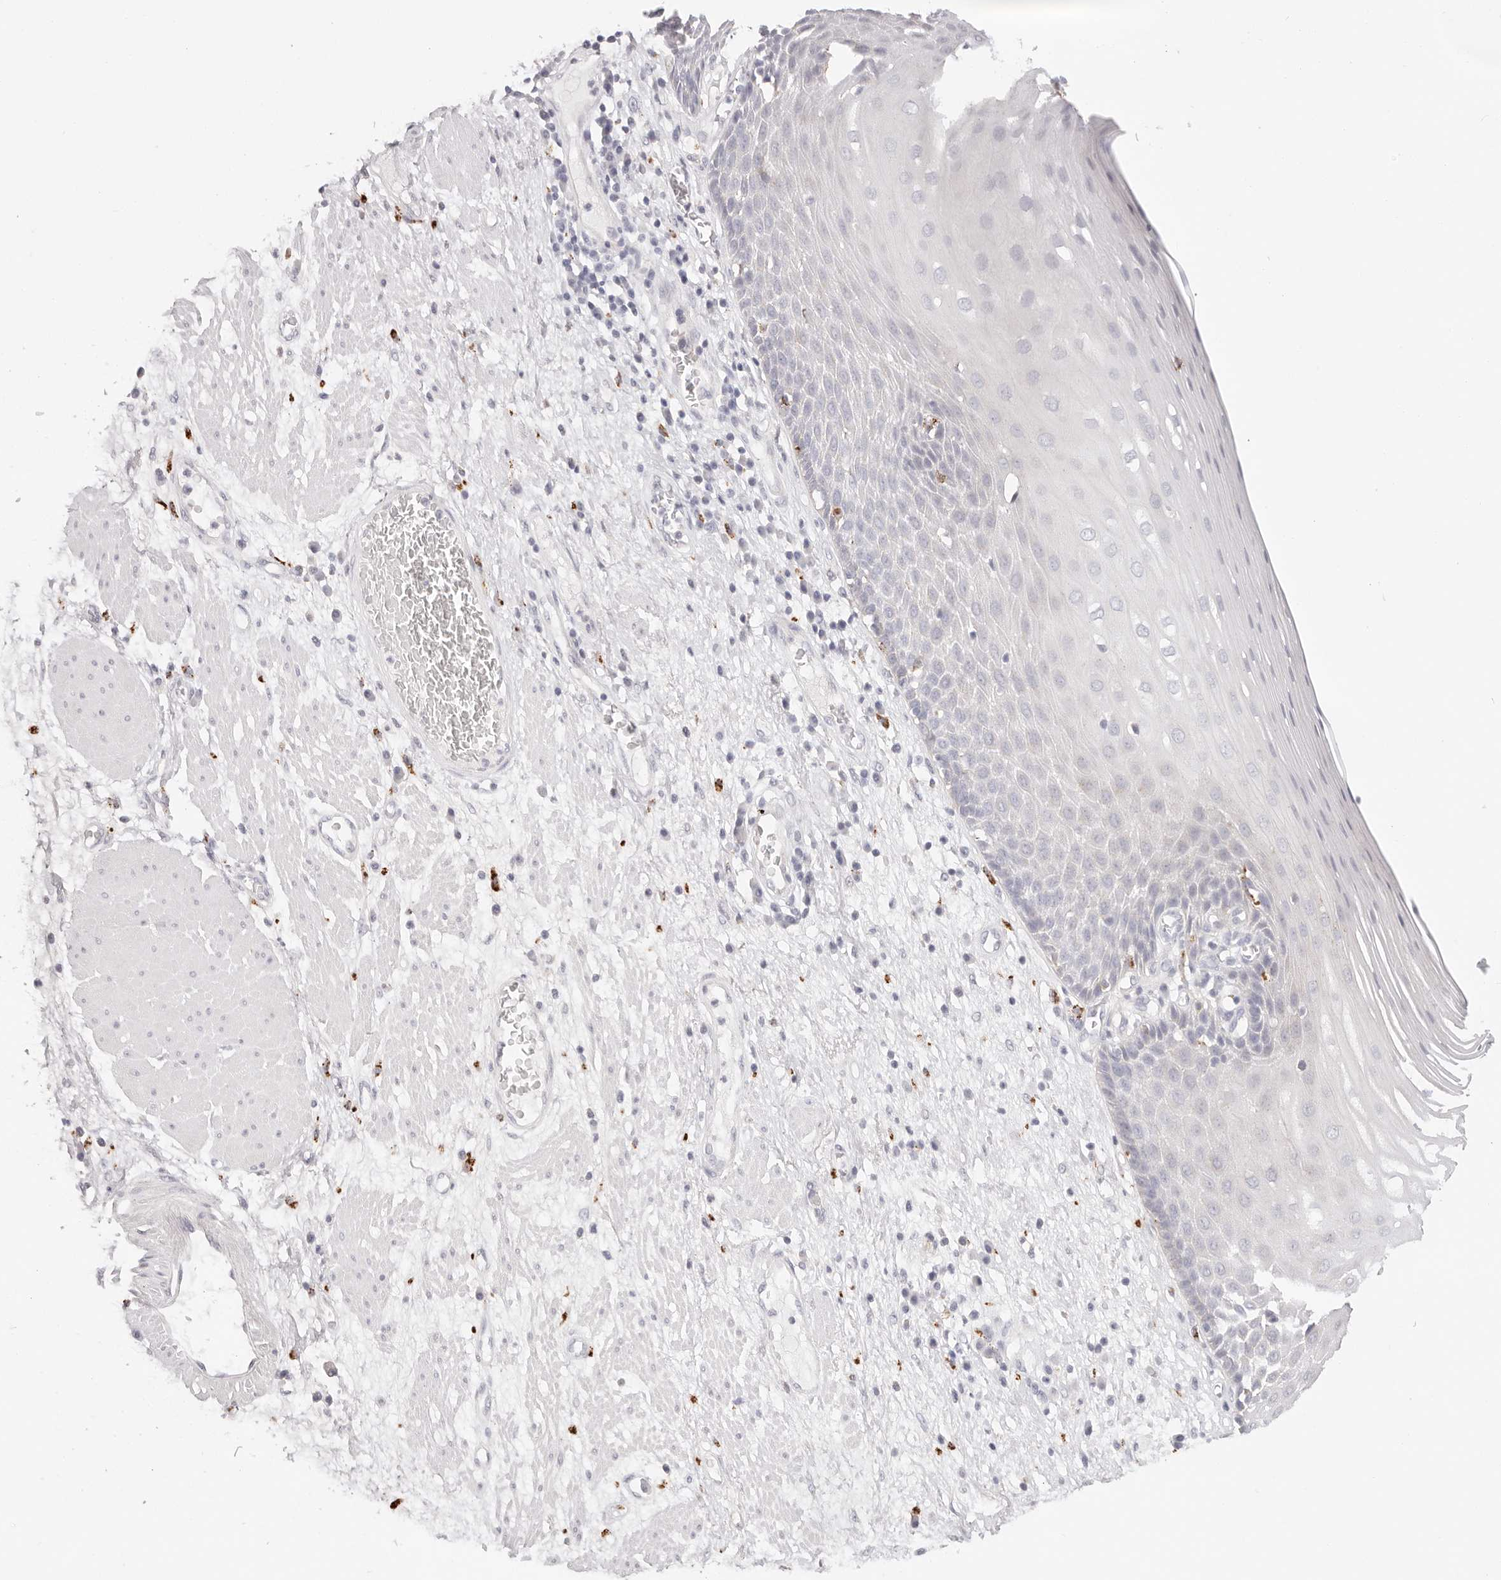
{"staining": {"intensity": "moderate", "quantity": "<25%", "location": "cytoplasmic/membranous"}, "tissue": "esophagus", "cell_type": "Squamous epithelial cells", "image_type": "normal", "snomed": [{"axis": "morphology", "description": "Normal tissue, NOS"}, {"axis": "morphology", "description": "Adenocarcinoma, NOS"}, {"axis": "topography", "description": "Esophagus"}], "caption": "Immunohistochemistry (DAB) staining of normal esophagus demonstrates moderate cytoplasmic/membranous protein expression in about <25% of squamous epithelial cells. The staining was performed using DAB (3,3'-diaminobenzidine), with brown indicating positive protein expression. Nuclei are stained blue with hematoxylin.", "gene": "STKLD1", "patient": {"sex": "male", "age": 62}}